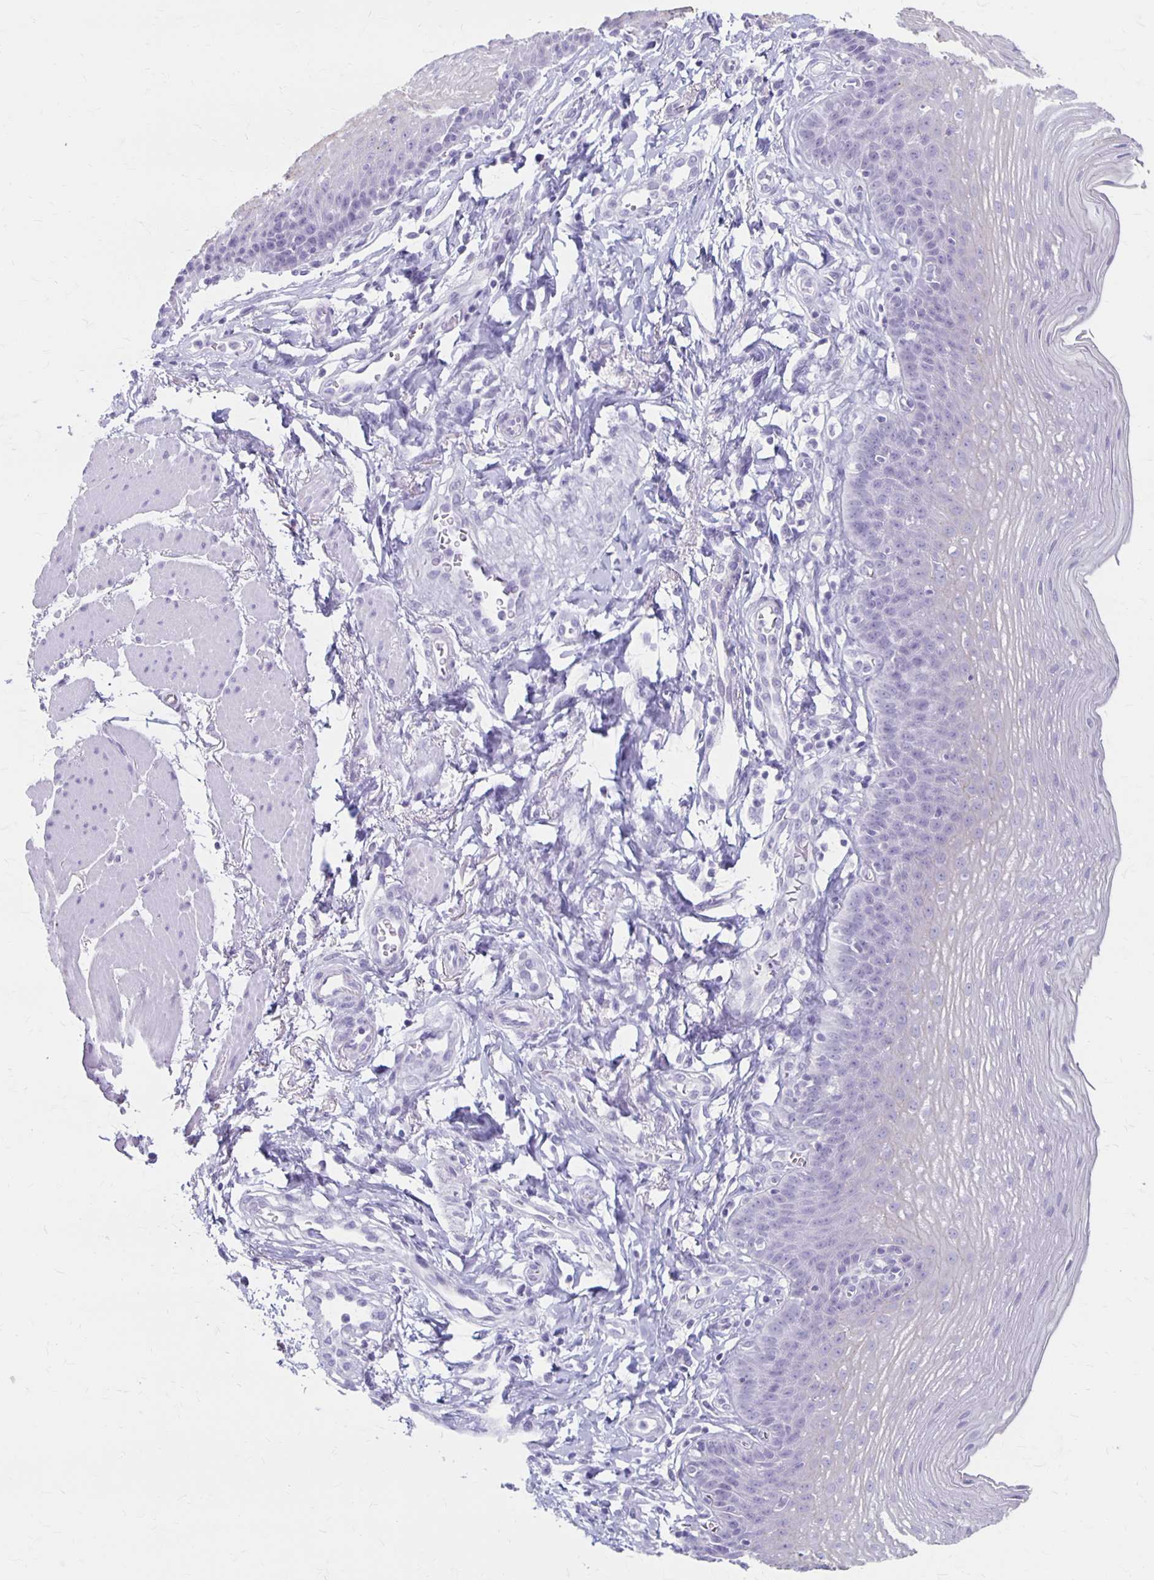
{"staining": {"intensity": "negative", "quantity": "none", "location": "none"}, "tissue": "esophagus", "cell_type": "Squamous epithelial cells", "image_type": "normal", "snomed": [{"axis": "morphology", "description": "Normal tissue, NOS"}, {"axis": "topography", "description": "Esophagus"}], "caption": "Immunohistochemistry histopathology image of benign esophagus: human esophagus stained with DAB reveals no significant protein expression in squamous epithelial cells.", "gene": "MAGEC2", "patient": {"sex": "female", "age": 81}}